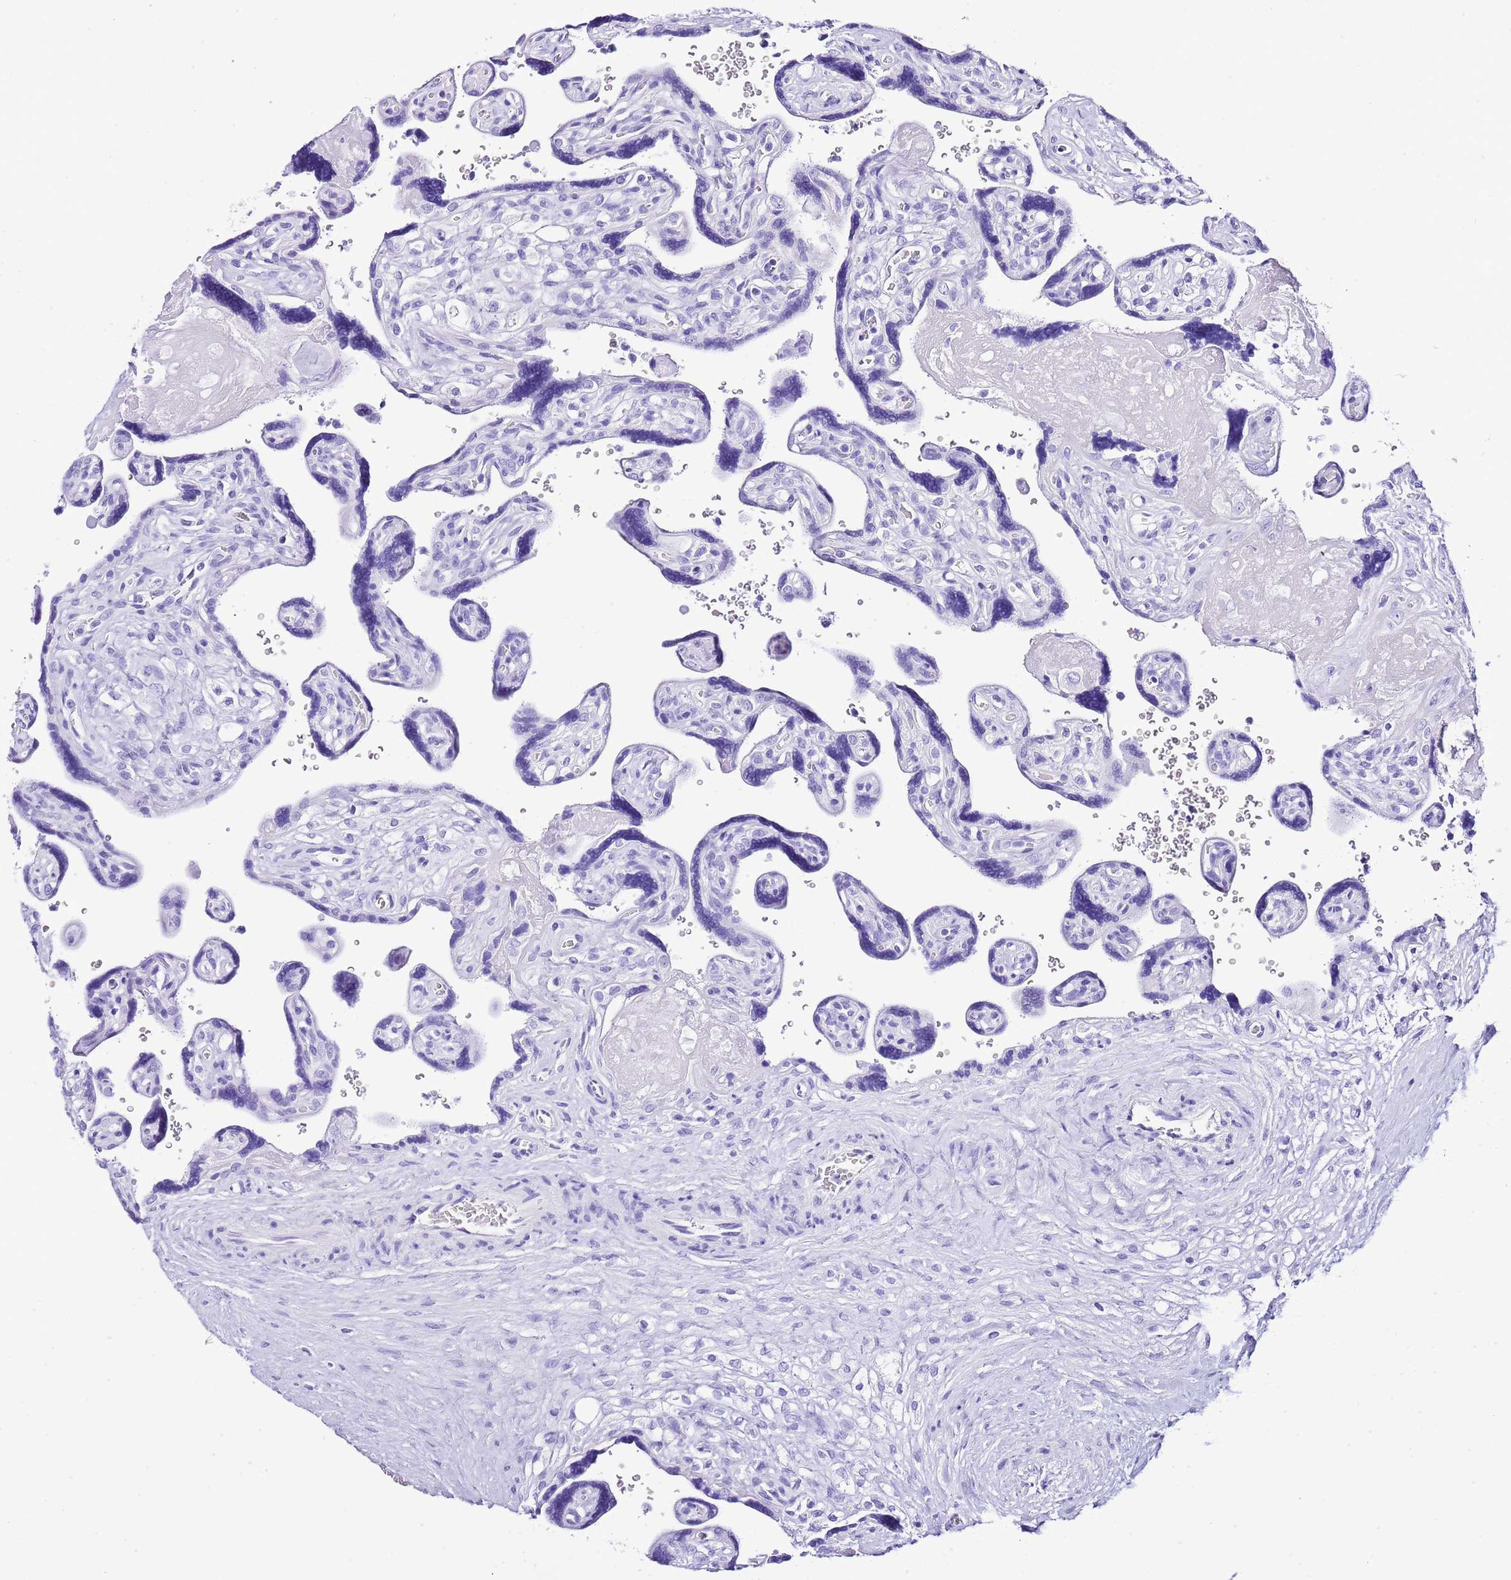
{"staining": {"intensity": "negative", "quantity": "none", "location": "none"}, "tissue": "placenta", "cell_type": "Trophoblastic cells", "image_type": "normal", "snomed": [{"axis": "morphology", "description": "Normal tissue, NOS"}, {"axis": "topography", "description": "Placenta"}], "caption": "Immunohistochemistry (IHC) micrograph of normal placenta stained for a protein (brown), which exhibits no staining in trophoblastic cells.", "gene": "KCNC1", "patient": {"sex": "female", "age": 39}}